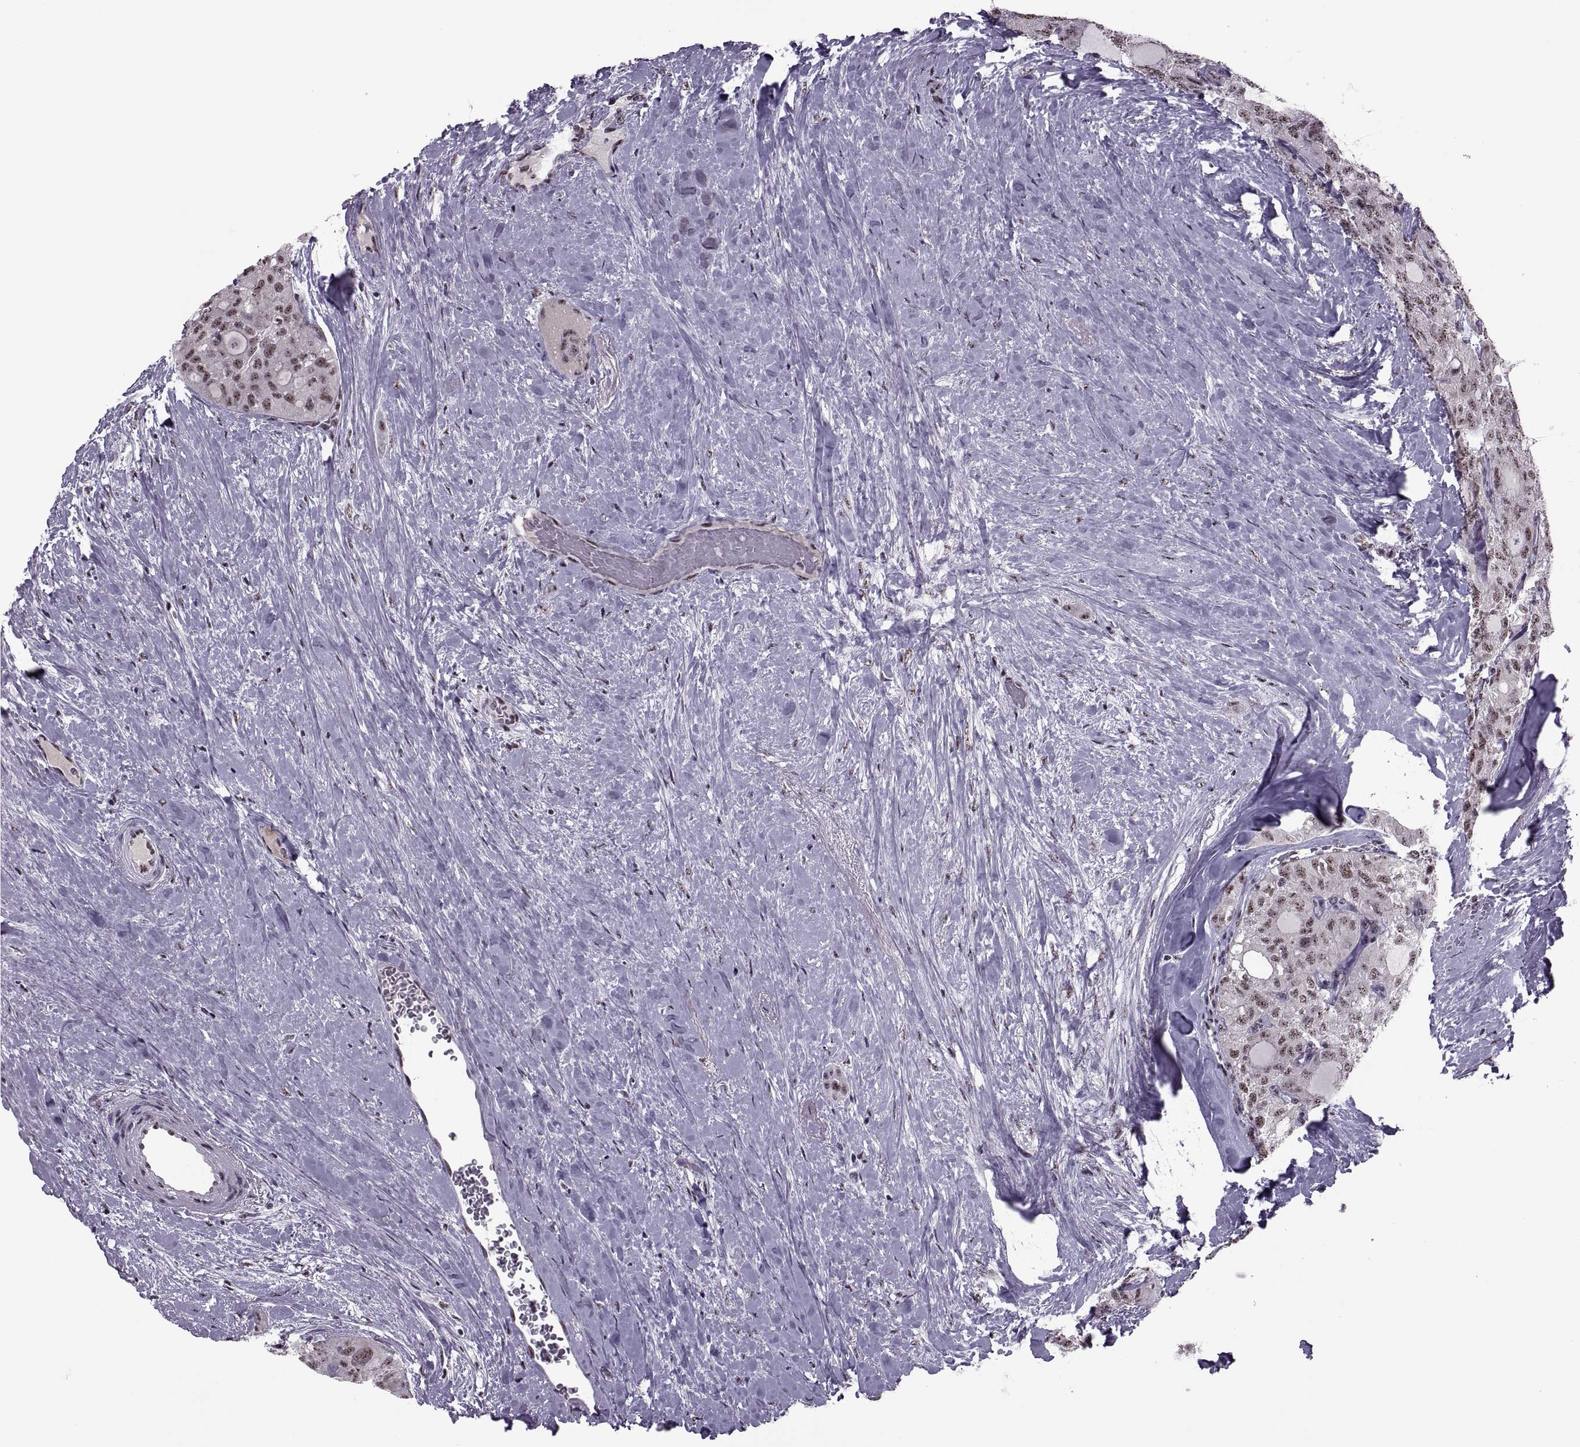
{"staining": {"intensity": "weak", "quantity": ">75%", "location": "nuclear"}, "tissue": "thyroid cancer", "cell_type": "Tumor cells", "image_type": "cancer", "snomed": [{"axis": "morphology", "description": "Follicular adenoma carcinoma, NOS"}, {"axis": "topography", "description": "Thyroid gland"}], "caption": "A photomicrograph of human thyroid follicular adenoma carcinoma stained for a protein shows weak nuclear brown staining in tumor cells.", "gene": "MAGEA4", "patient": {"sex": "male", "age": 75}}